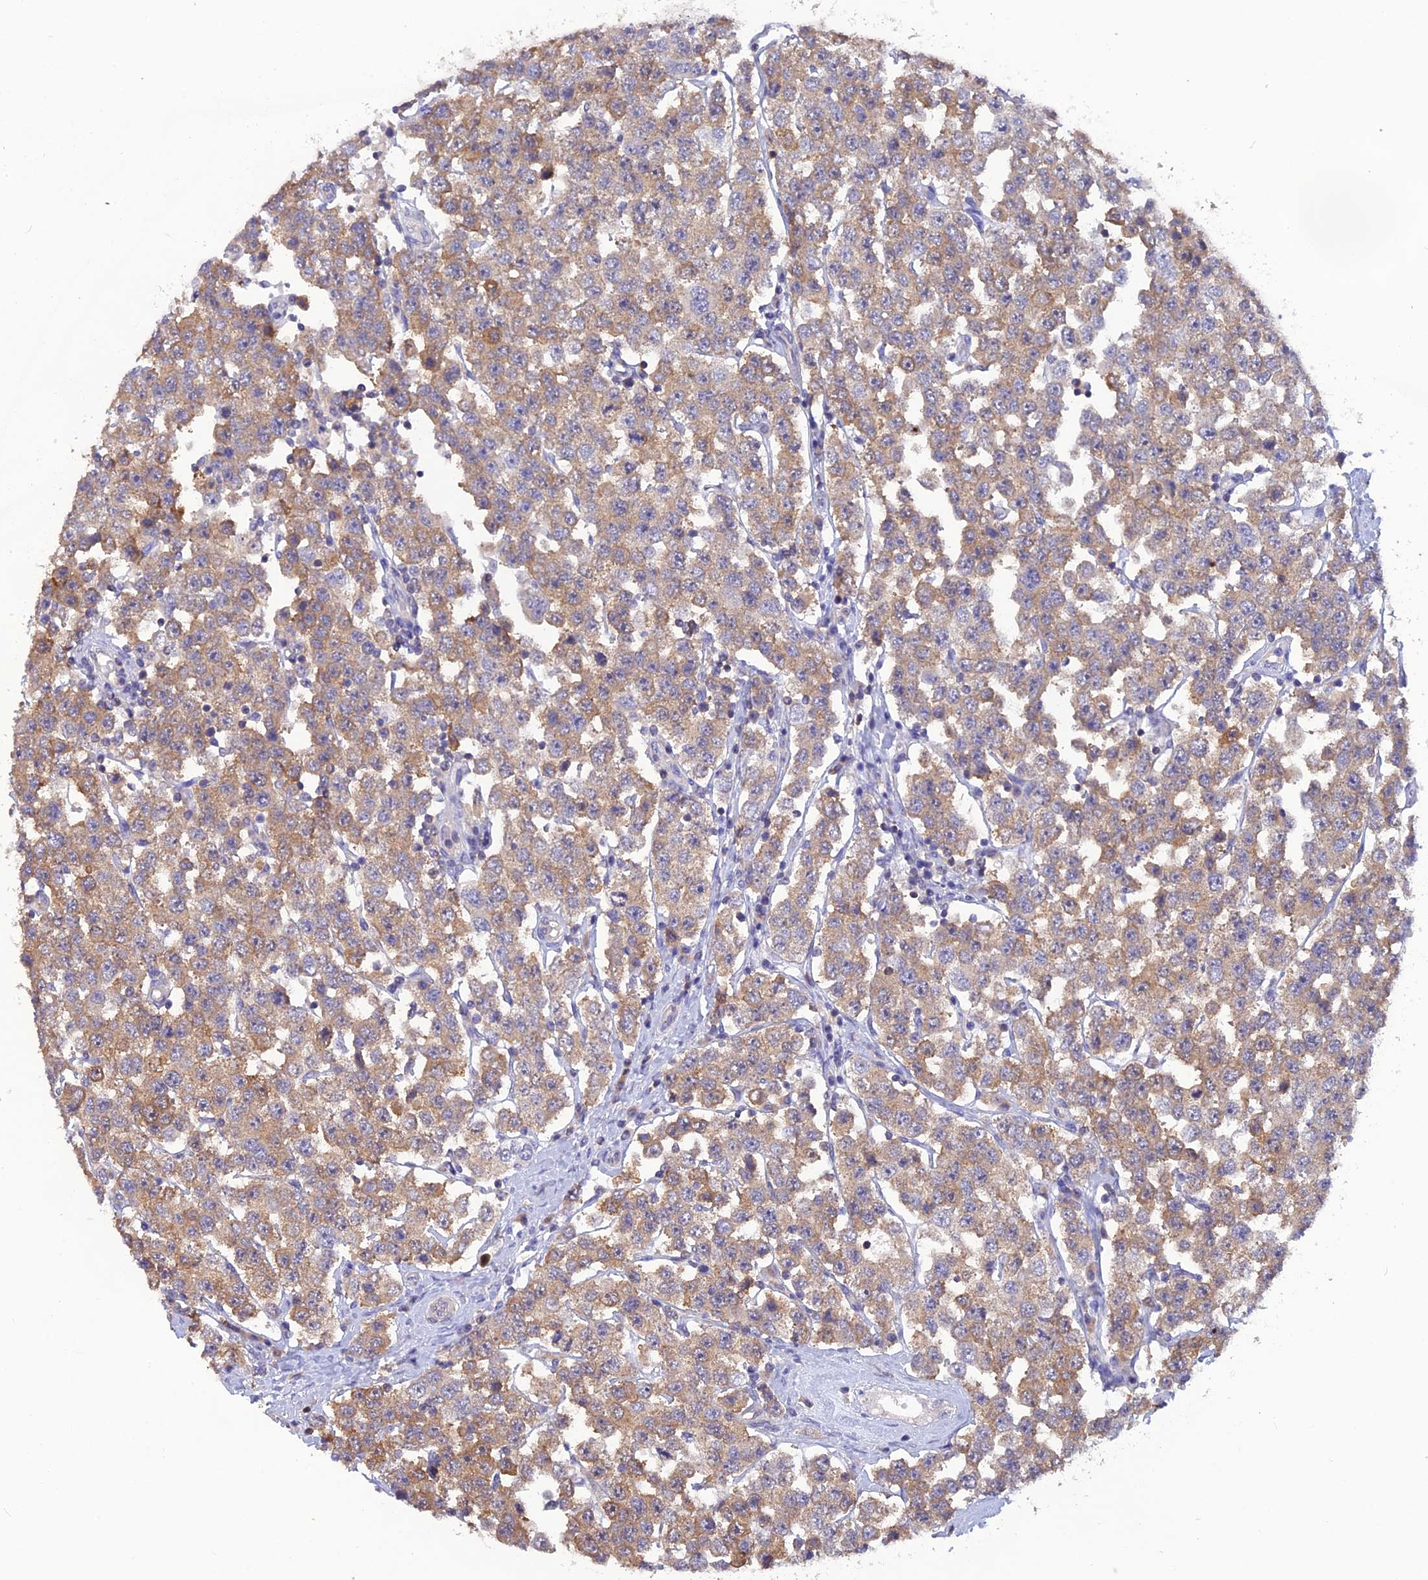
{"staining": {"intensity": "moderate", "quantity": "25%-75%", "location": "cytoplasmic/membranous"}, "tissue": "testis cancer", "cell_type": "Tumor cells", "image_type": "cancer", "snomed": [{"axis": "morphology", "description": "Seminoma, NOS"}, {"axis": "topography", "description": "Testis"}], "caption": "Immunohistochemistry (DAB (3,3'-diaminobenzidine)) staining of human testis cancer (seminoma) demonstrates moderate cytoplasmic/membranous protein expression in about 25%-75% of tumor cells. (DAB IHC with brightfield microscopy, high magnification).", "gene": "HINT1", "patient": {"sex": "male", "age": 28}}